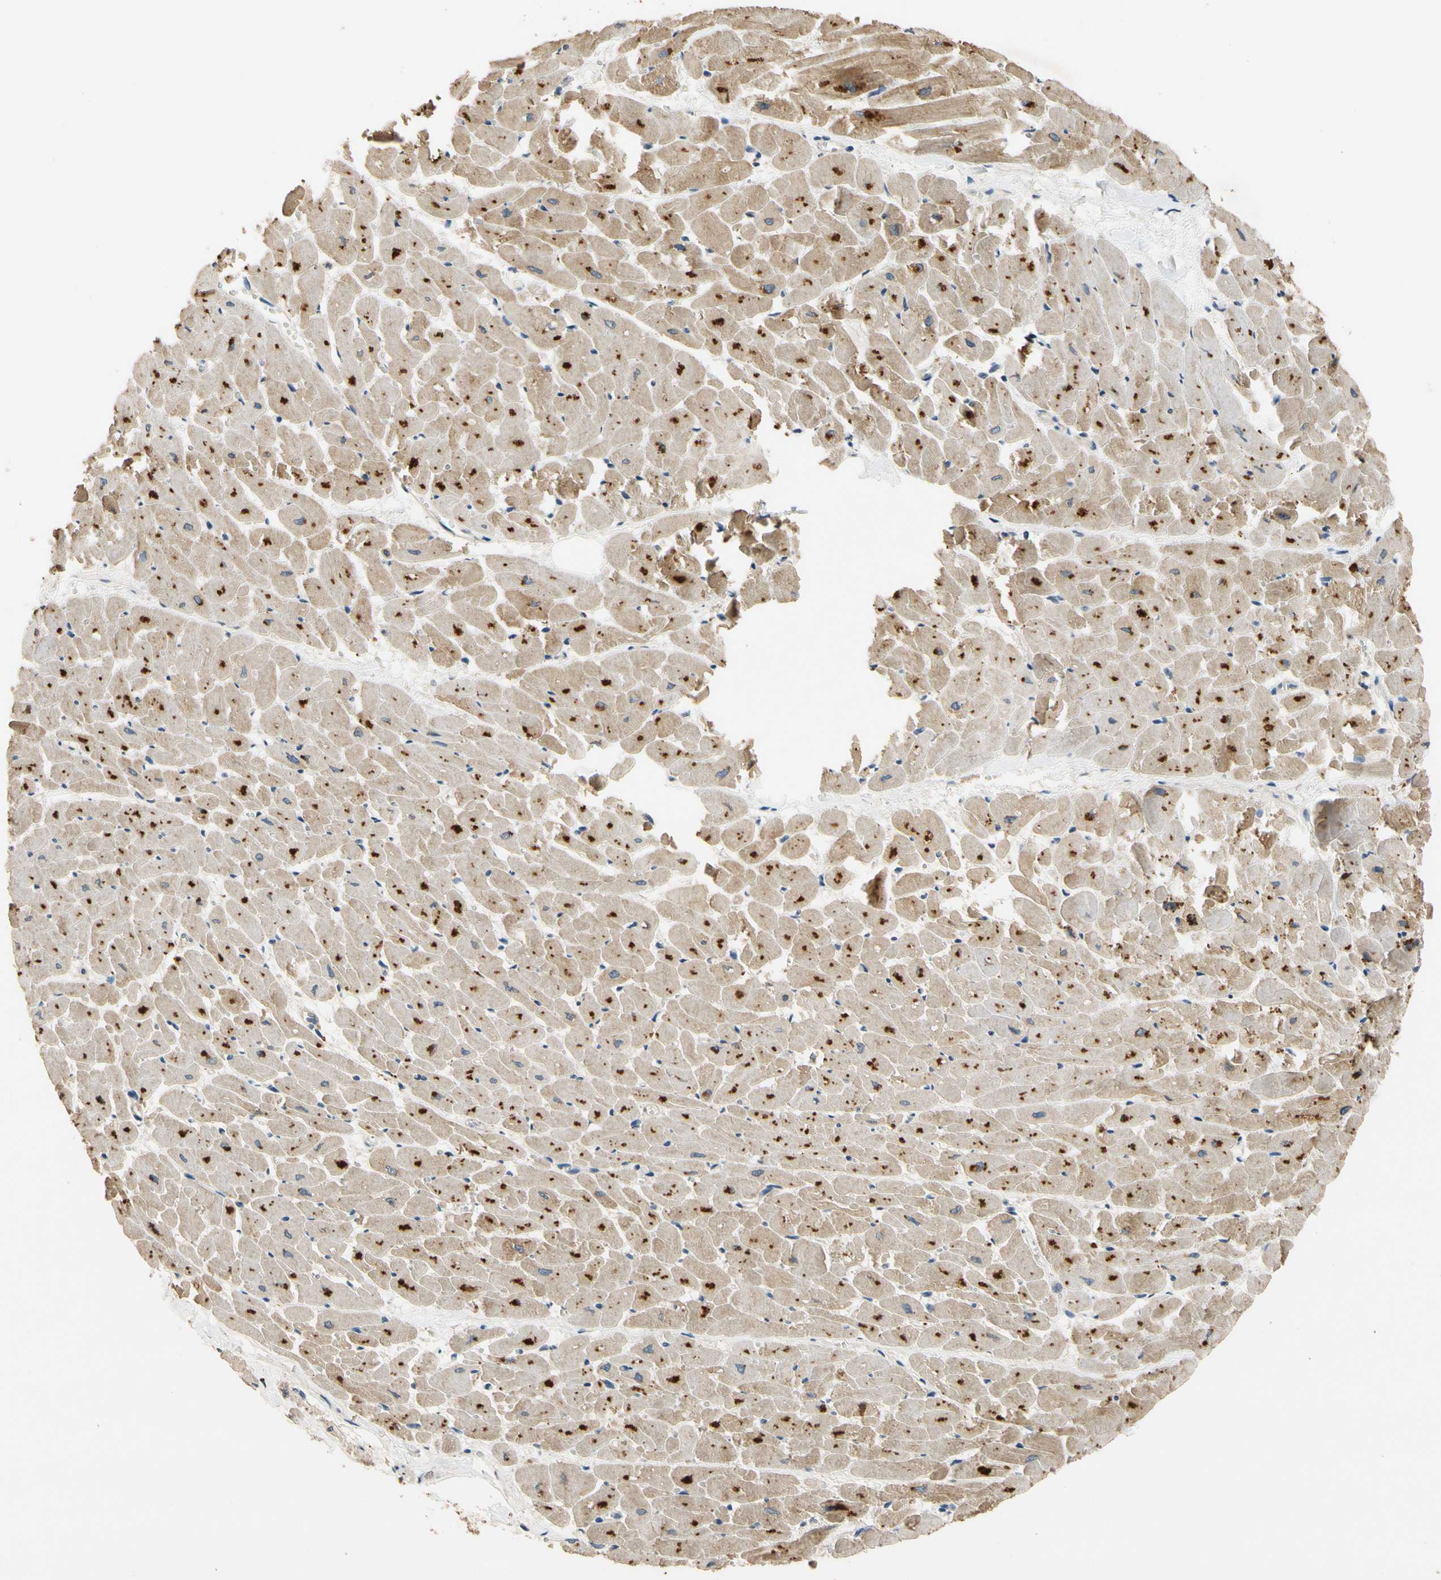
{"staining": {"intensity": "moderate", "quantity": ">75%", "location": "cytoplasmic/membranous"}, "tissue": "heart muscle", "cell_type": "Cardiomyocytes", "image_type": "normal", "snomed": [{"axis": "morphology", "description": "Normal tissue, NOS"}, {"axis": "topography", "description": "Heart"}], "caption": "This is a histology image of immunohistochemistry (IHC) staining of benign heart muscle, which shows moderate expression in the cytoplasmic/membranous of cardiomyocytes.", "gene": "ALKBH3", "patient": {"sex": "female", "age": 19}}